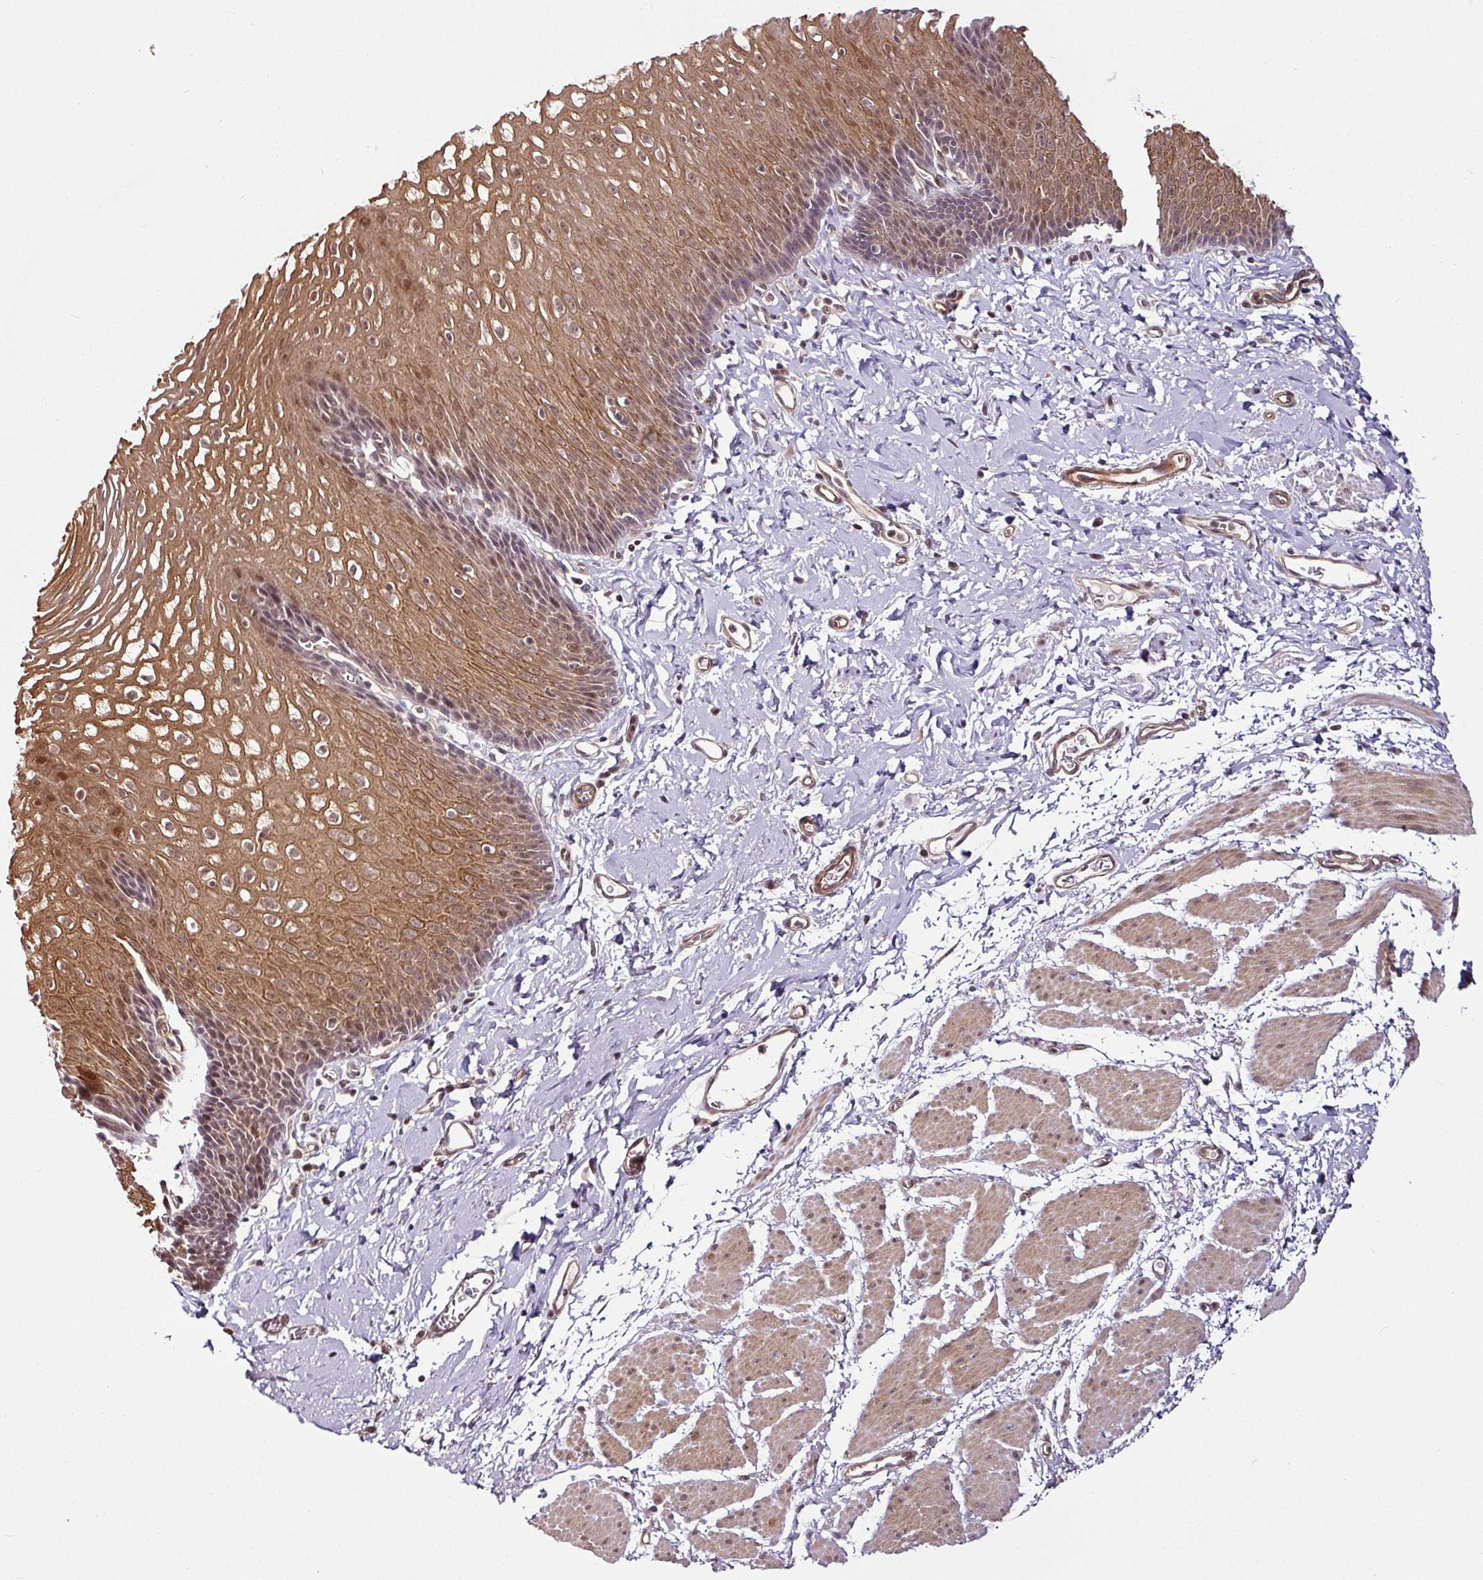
{"staining": {"intensity": "strong", "quantity": ">75%", "location": "cytoplasmic/membranous,nuclear"}, "tissue": "esophagus", "cell_type": "Squamous epithelial cells", "image_type": "normal", "snomed": [{"axis": "morphology", "description": "Normal tissue, NOS"}, {"axis": "topography", "description": "Esophagus"}], "caption": "Squamous epithelial cells exhibit high levels of strong cytoplasmic/membranous,nuclear positivity in approximately >75% of cells in unremarkable human esophagus. (DAB (3,3'-diaminobenzidine) IHC, brown staining for protein, blue staining for nuclei).", "gene": "DCAF13", "patient": {"sex": "male", "age": 70}}